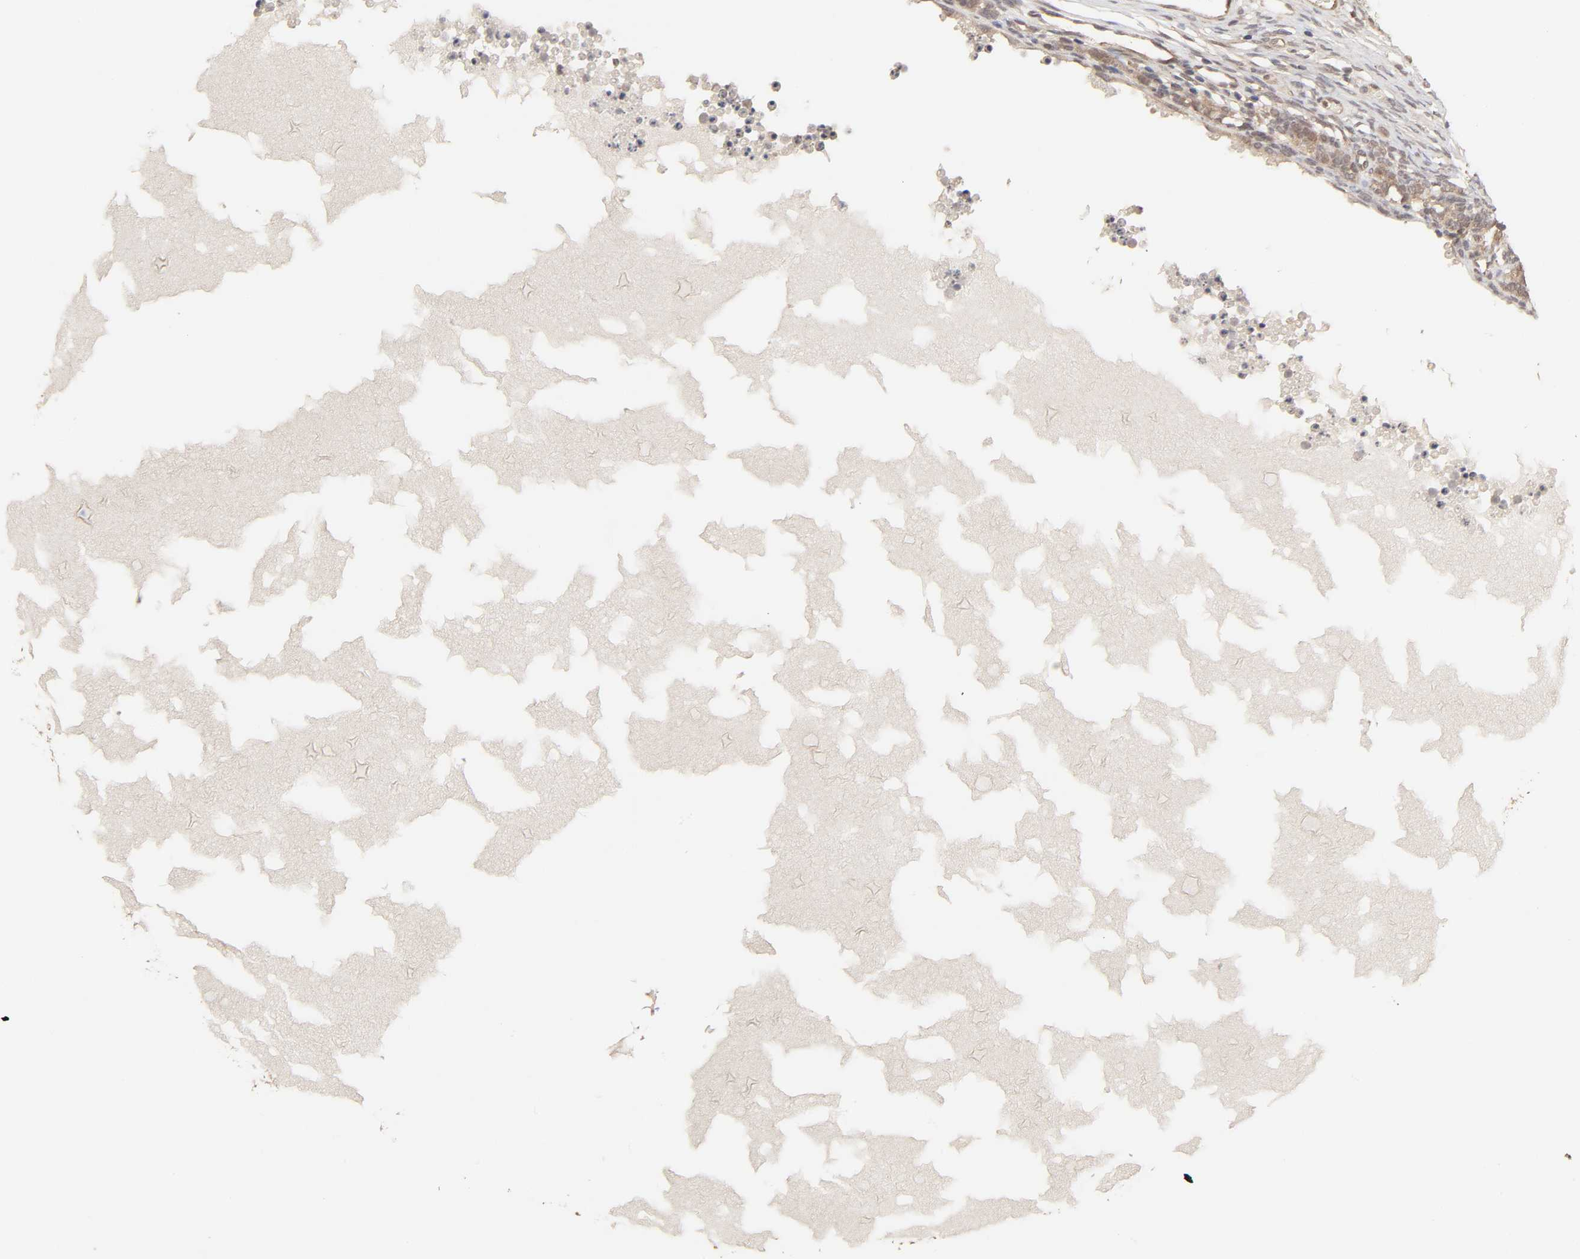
{"staining": {"intensity": "moderate", "quantity": ">75%", "location": "cytoplasmic/membranous"}, "tissue": "ovary", "cell_type": "Follicle cells", "image_type": "normal", "snomed": [{"axis": "morphology", "description": "Normal tissue, NOS"}, {"axis": "topography", "description": "Ovary"}], "caption": "Normal ovary was stained to show a protein in brown. There is medium levels of moderate cytoplasmic/membranous expression in approximately >75% of follicle cells. The staining is performed using DAB (3,3'-diaminobenzidine) brown chromogen to label protein expression. The nuclei are counter-stained blue using hematoxylin.", "gene": "MAPK1", "patient": {"sex": "female", "age": 35}}